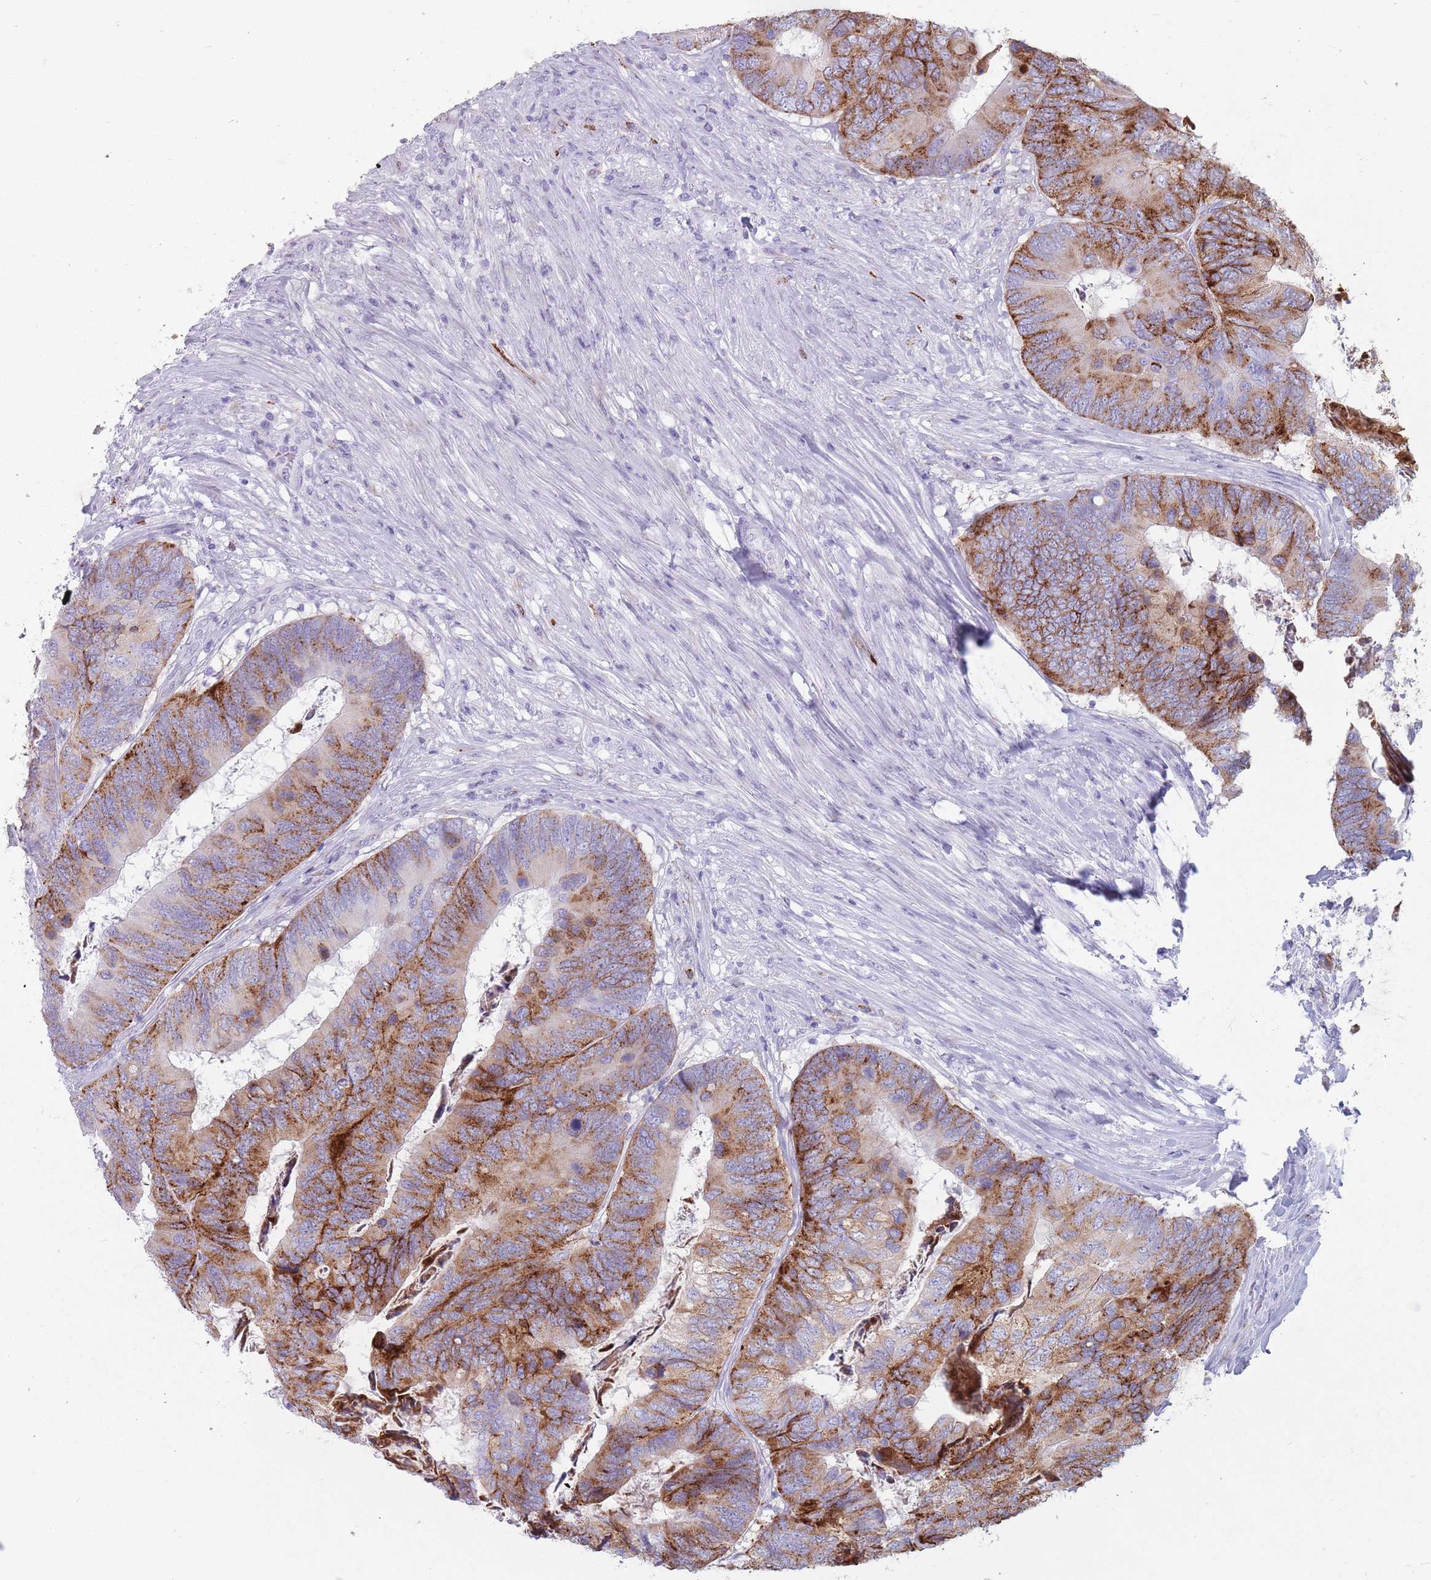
{"staining": {"intensity": "strong", "quantity": ">75%", "location": "cytoplasmic/membranous"}, "tissue": "colorectal cancer", "cell_type": "Tumor cells", "image_type": "cancer", "snomed": [{"axis": "morphology", "description": "Adenocarcinoma, NOS"}, {"axis": "topography", "description": "Colon"}], "caption": "IHC image of neoplastic tissue: human colorectal adenocarcinoma stained using IHC demonstrates high levels of strong protein expression localized specifically in the cytoplasmic/membranous of tumor cells, appearing as a cytoplasmic/membranous brown color.", "gene": "ST3GAL5", "patient": {"sex": "female", "age": 67}}